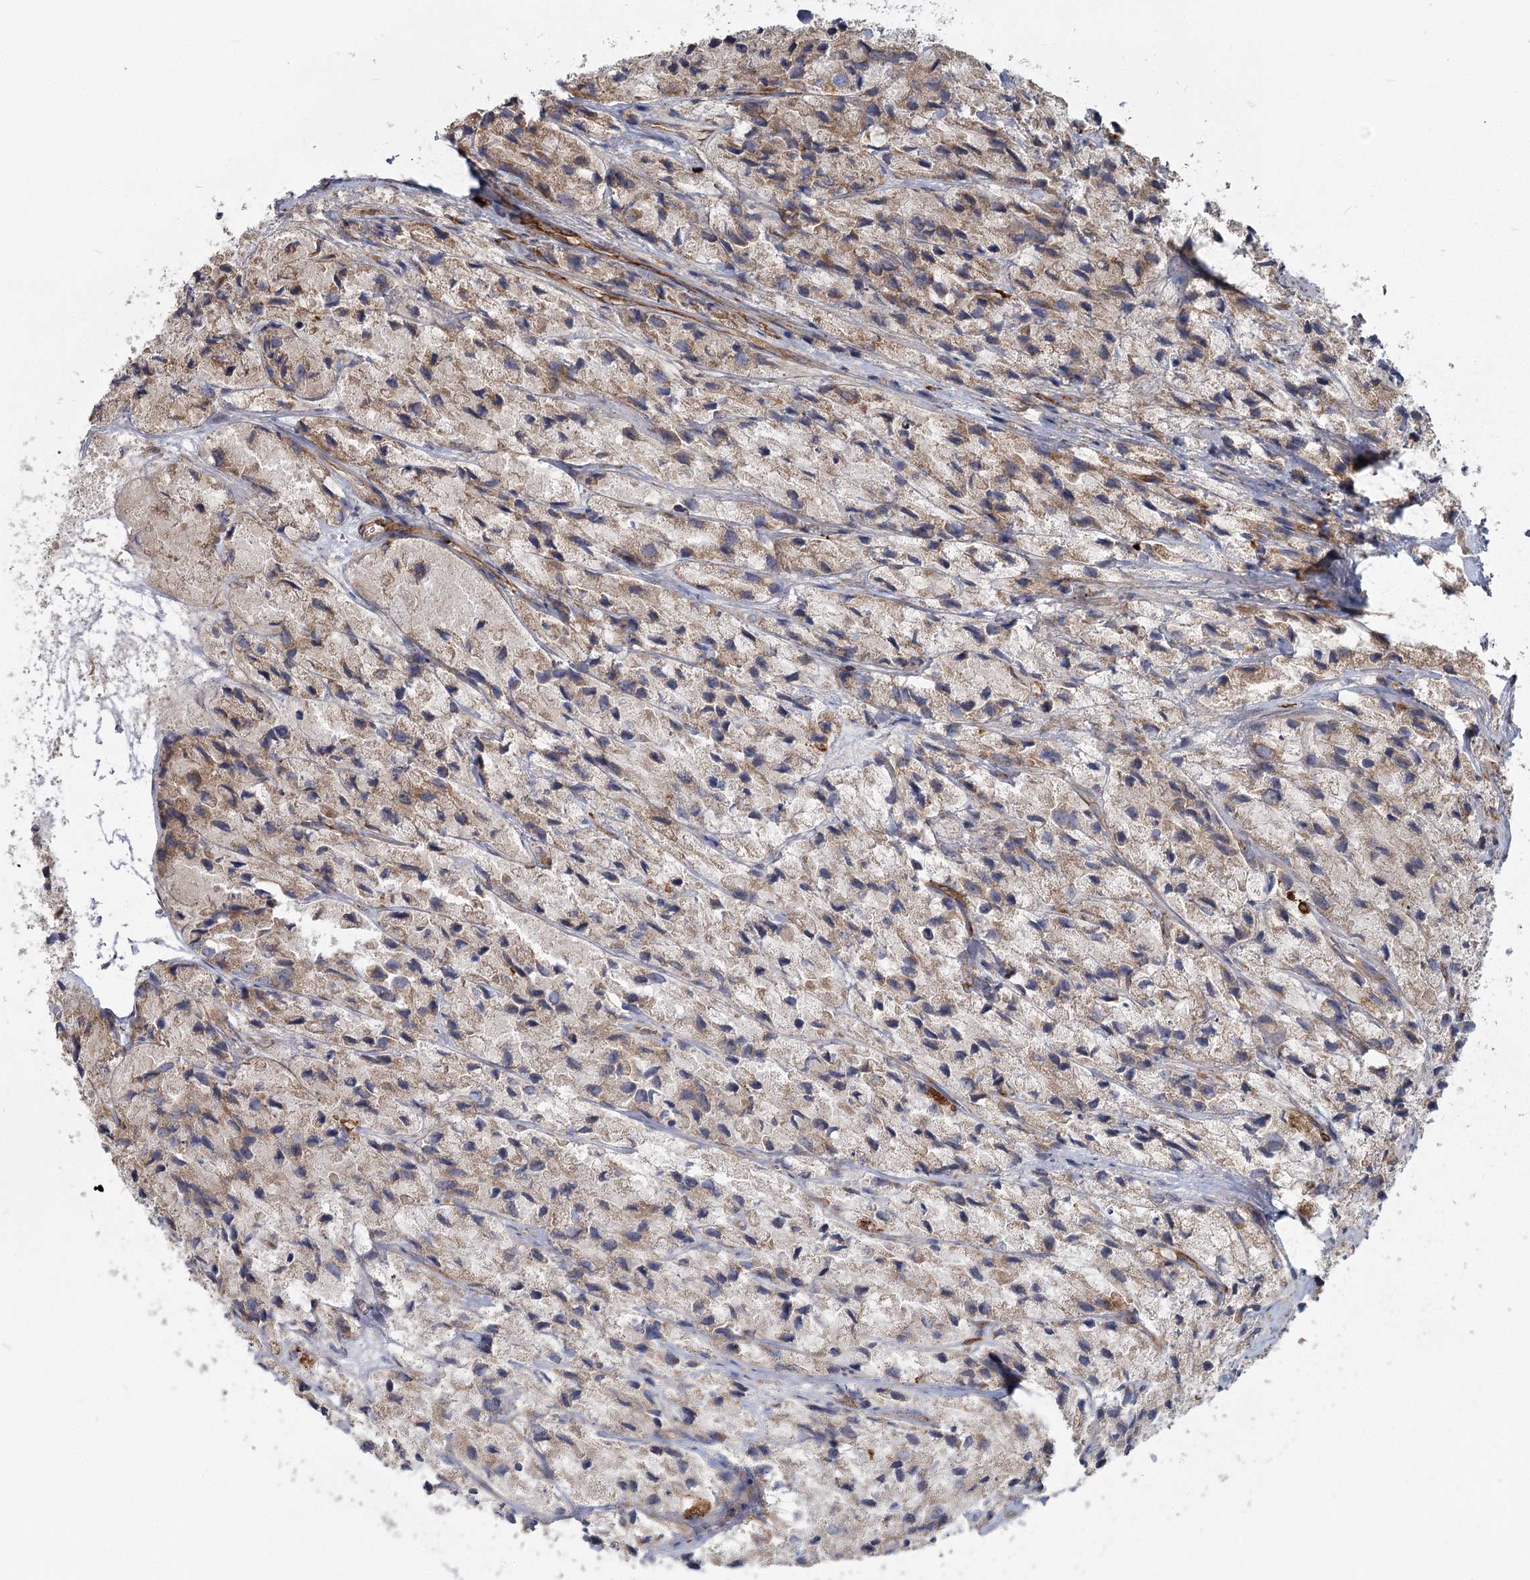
{"staining": {"intensity": "weak", "quantity": ">75%", "location": "cytoplasmic/membranous"}, "tissue": "prostate cancer", "cell_type": "Tumor cells", "image_type": "cancer", "snomed": [{"axis": "morphology", "description": "Adenocarcinoma, High grade"}, {"axis": "topography", "description": "Prostate"}], "caption": "Protein expression analysis of prostate cancer demonstrates weak cytoplasmic/membranous staining in about >75% of tumor cells.", "gene": "HARS2", "patient": {"sex": "male", "age": 66}}